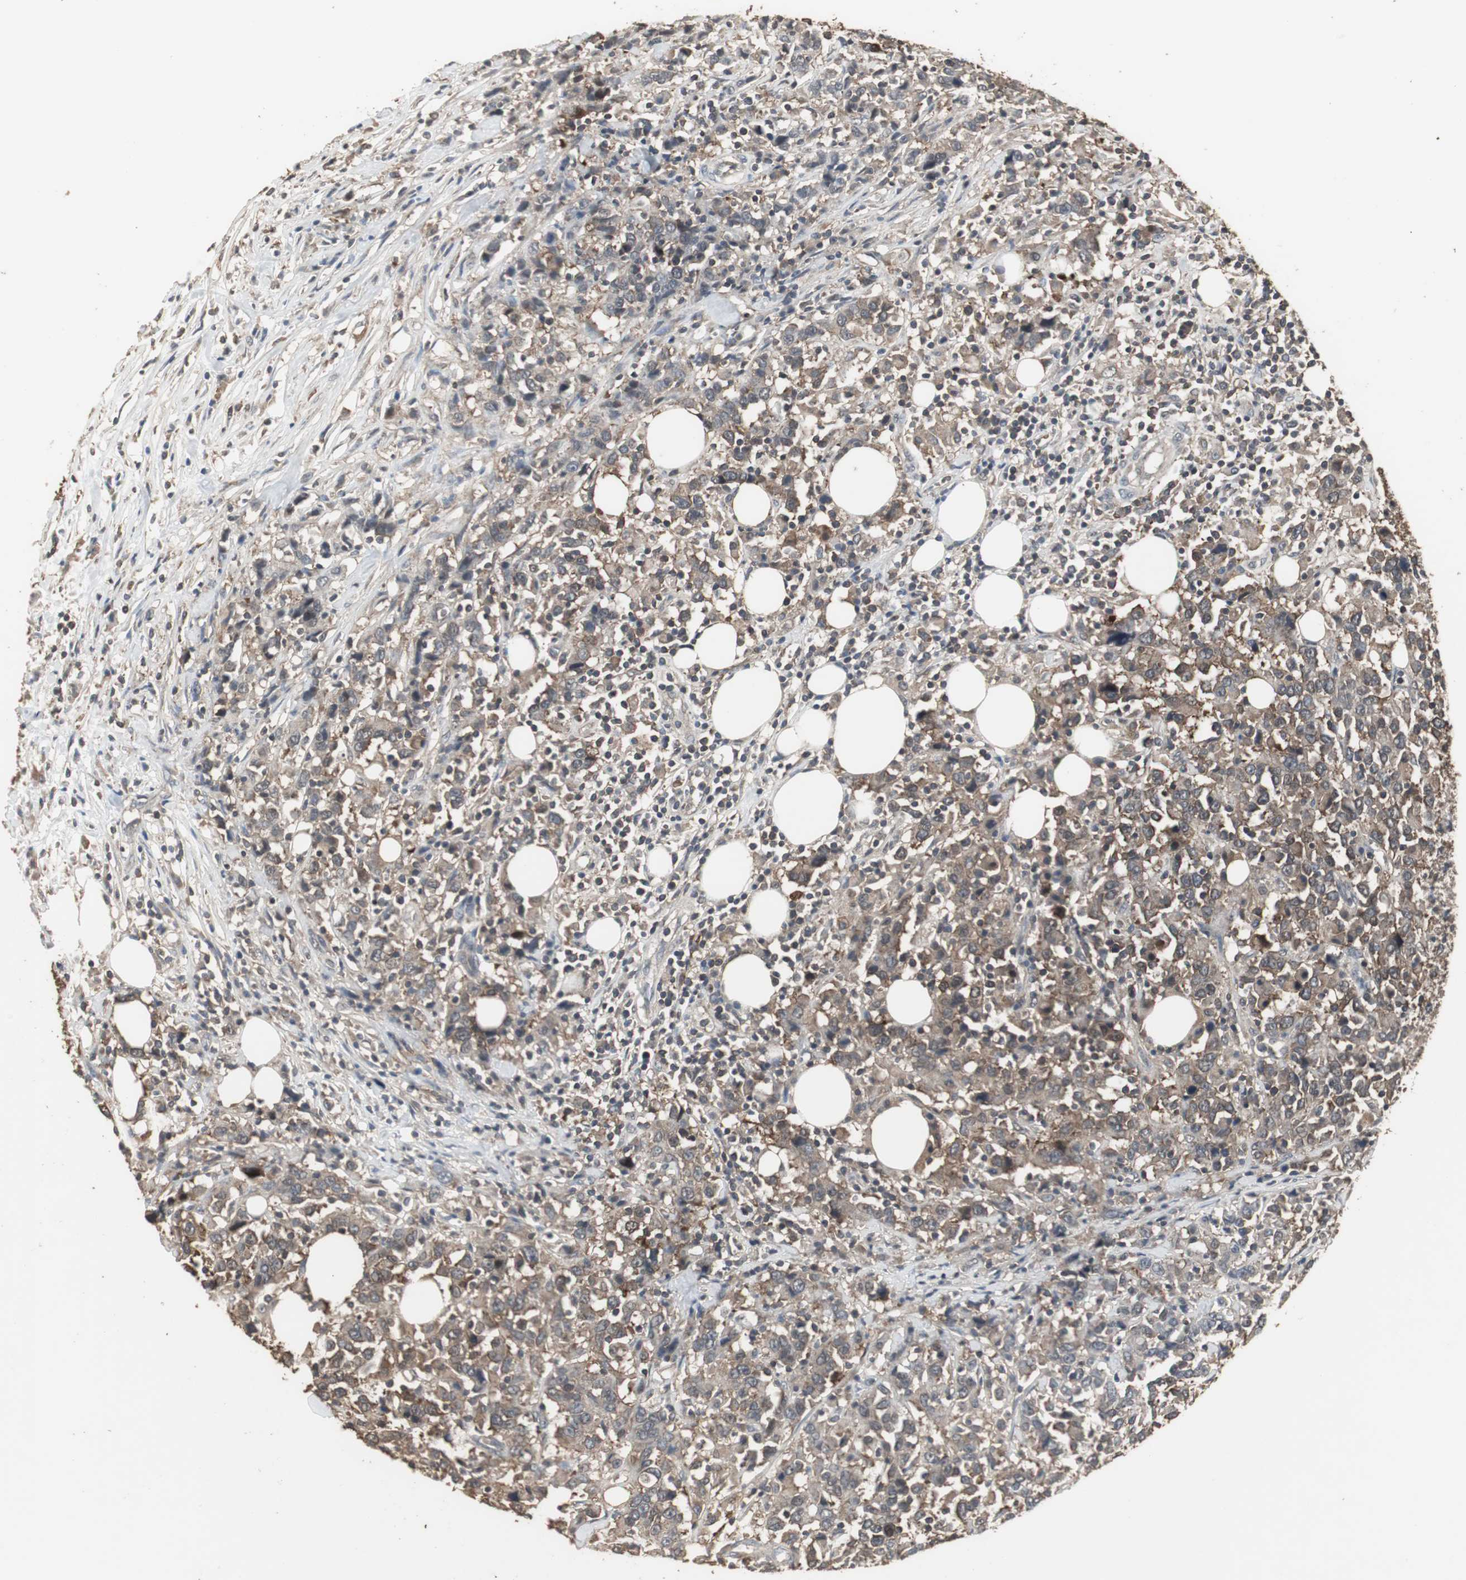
{"staining": {"intensity": "weak", "quantity": ">75%", "location": "cytoplasmic/membranous"}, "tissue": "urothelial cancer", "cell_type": "Tumor cells", "image_type": "cancer", "snomed": [{"axis": "morphology", "description": "Urothelial carcinoma, High grade"}, {"axis": "topography", "description": "Urinary bladder"}], "caption": "Weak cytoplasmic/membranous expression is appreciated in about >75% of tumor cells in urothelial cancer. (DAB (3,3'-diaminobenzidine) = brown stain, brightfield microscopy at high magnification).", "gene": "HPRT1", "patient": {"sex": "male", "age": 61}}